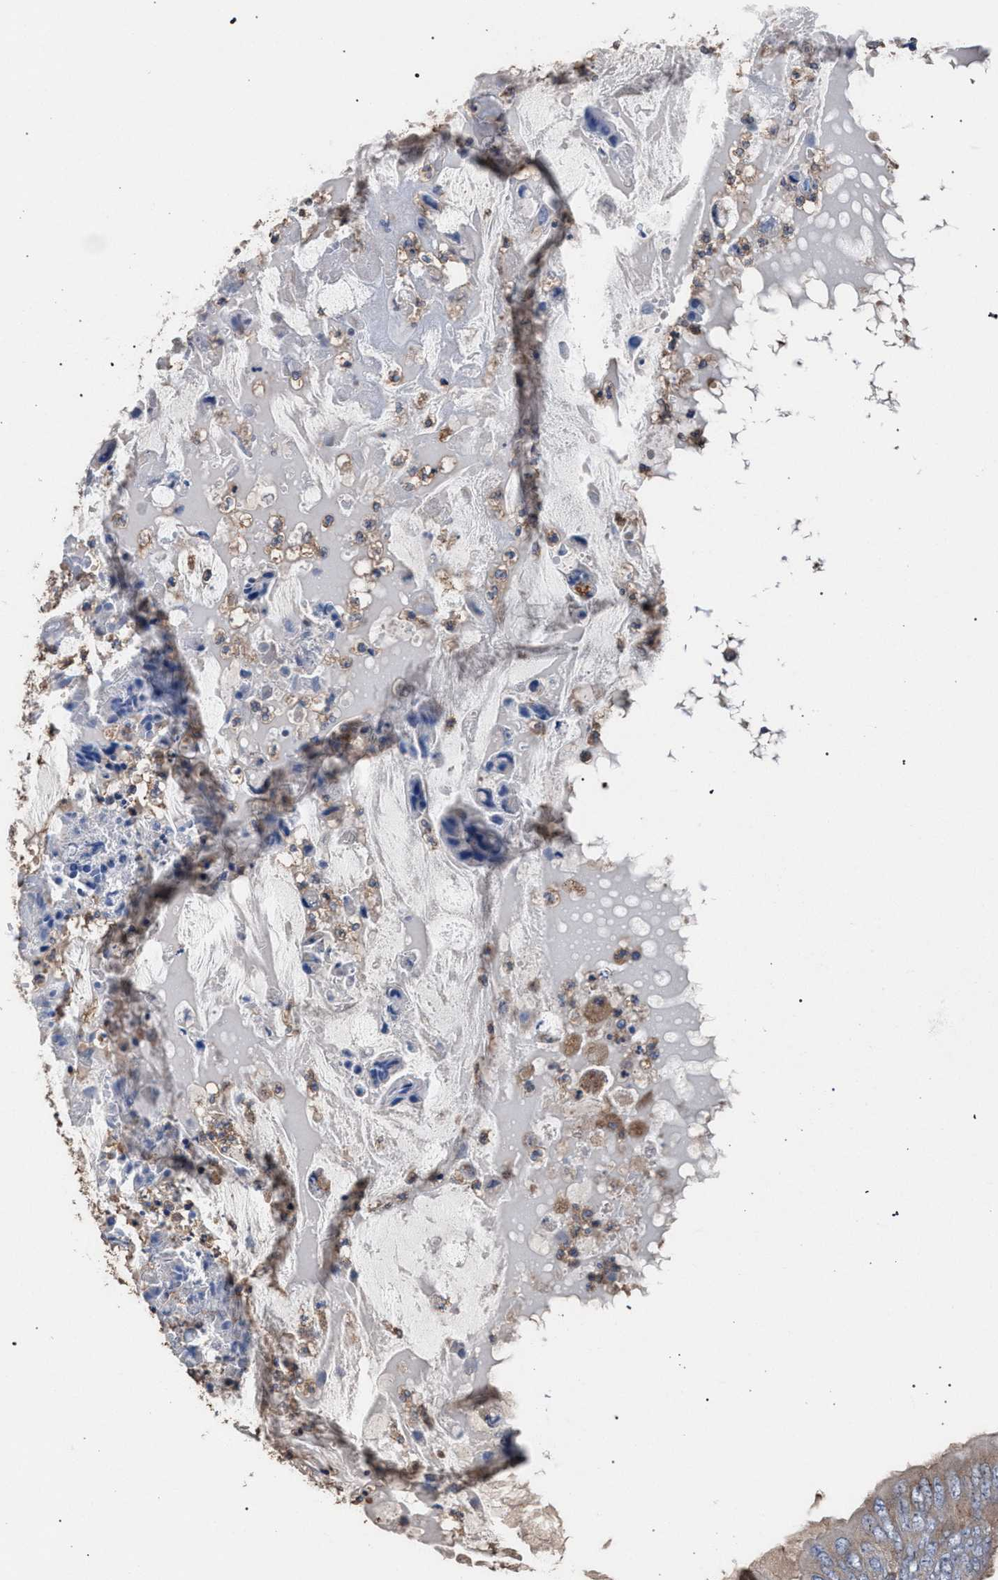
{"staining": {"intensity": "weak", "quantity": ">75%", "location": "cytoplasmic/membranous"}, "tissue": "colorectal cancer", "cell_type": "Tumor cells", "image_type": "cancer", "snomed": [{"axis": "morphology", "description": "Normal tissue, NOS"}, {"axis": "morphology", "description": "Adenocarcinoma, NOS"}, {"axis": "topography", "description": "Rectum"}, {"axis": "topography", "description": "Peripheral nerve tissue"}], "caption": "Immunohistochemistry of human colorectal adenocarcinoma exhibits low levels of weak cytoplasmic/membranous expression in approximately >75% of tumor cells.", "gene": "ATP6V0A1", "patient": {"sex": "female", "age": 77}}